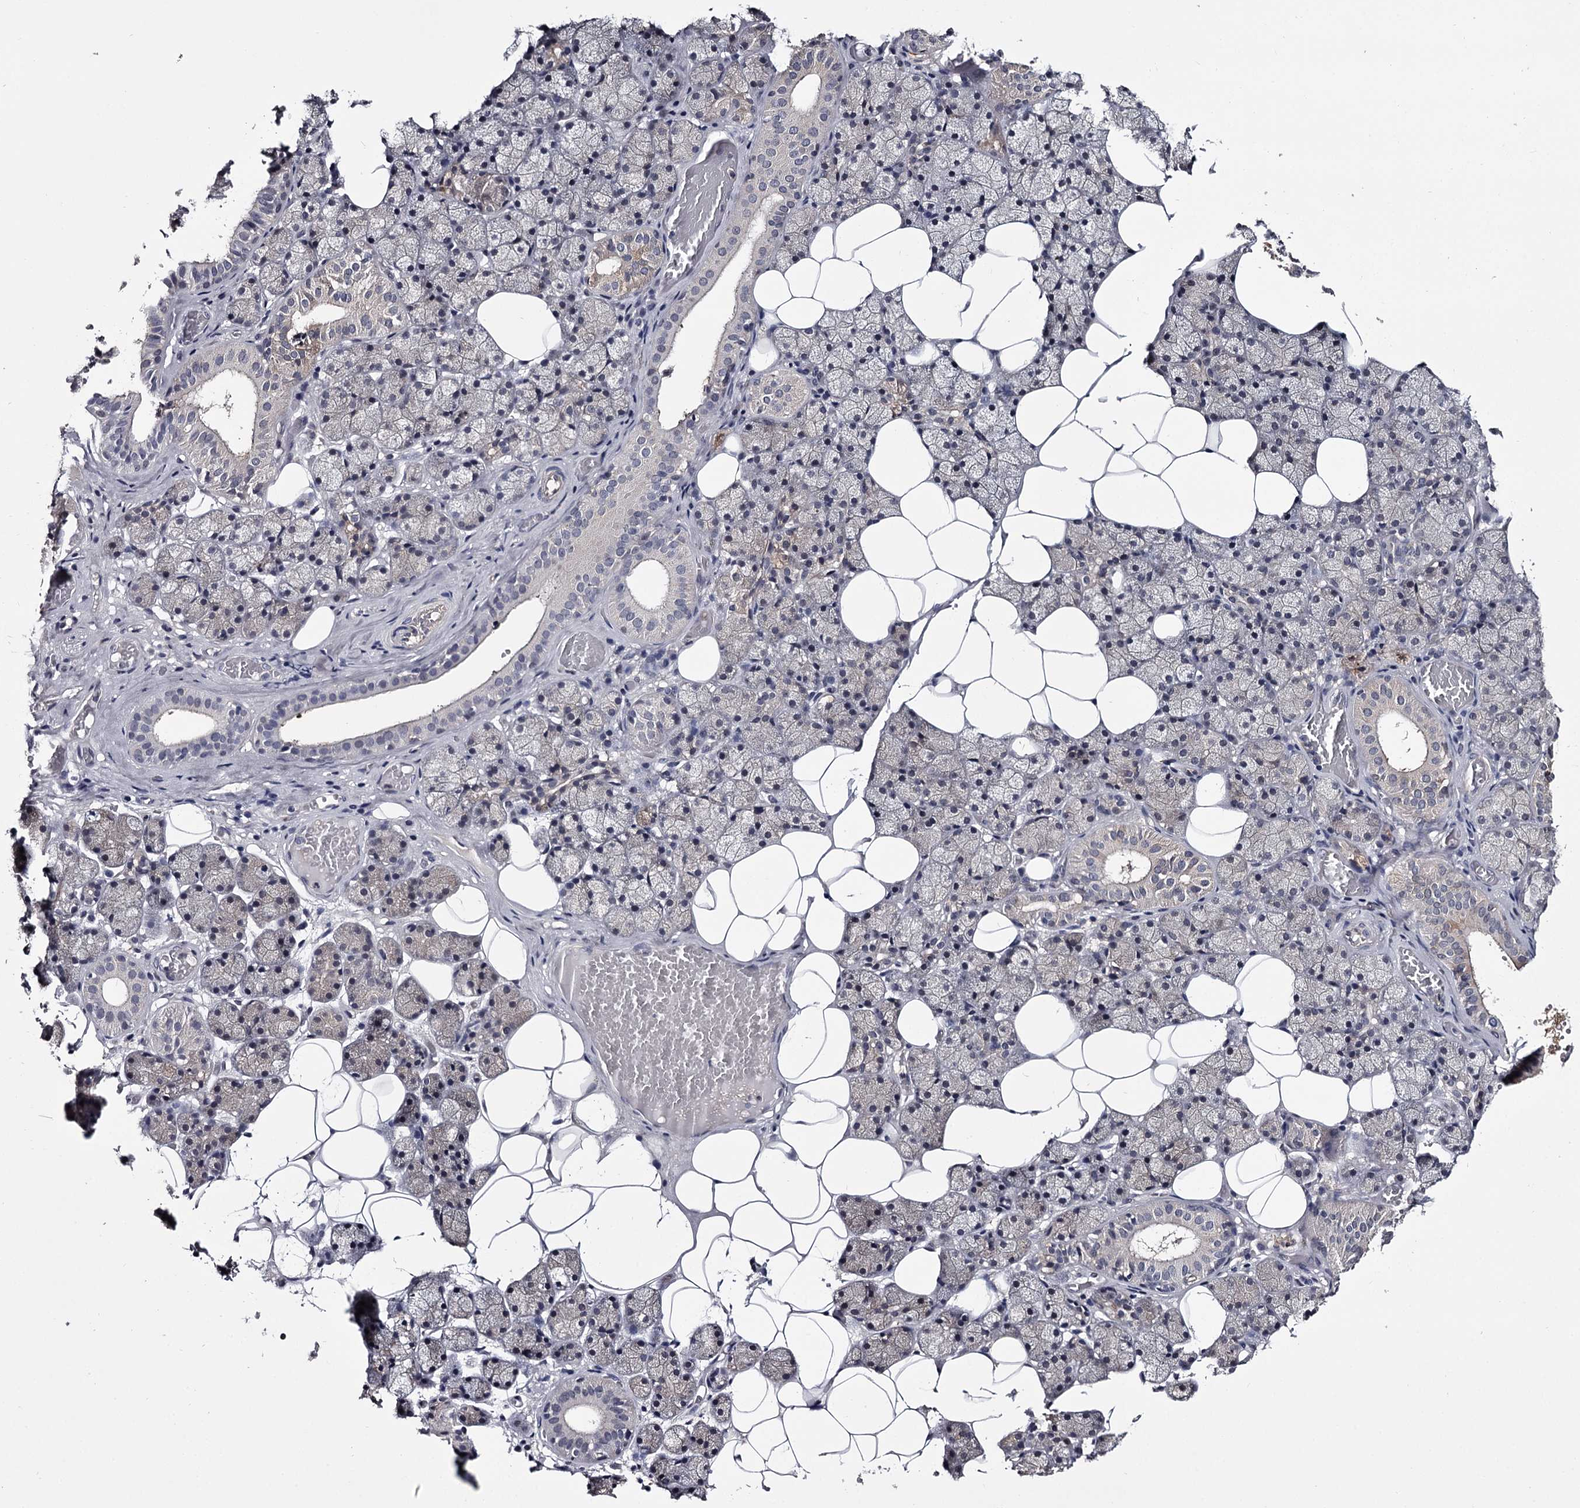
{"staining": {"intensity": "negative", "quantity": "none", "location": "none"}, "tissue": "salivary gland", "cell_type": "Glandular cells", "image_type": "normal", "snomed": [{"axis": "morphology", "description": "Normal tissue, NOS"}, {"axis": "topography", "description": "Salivary gland"}], "caption": "This is an immunohistochemistry (IHC) photomicrograph of benign salivary gland. There is no positivity in glandular cells.", "gene": "GSTO1", "patient": {"sex": "female", "age": 33}}